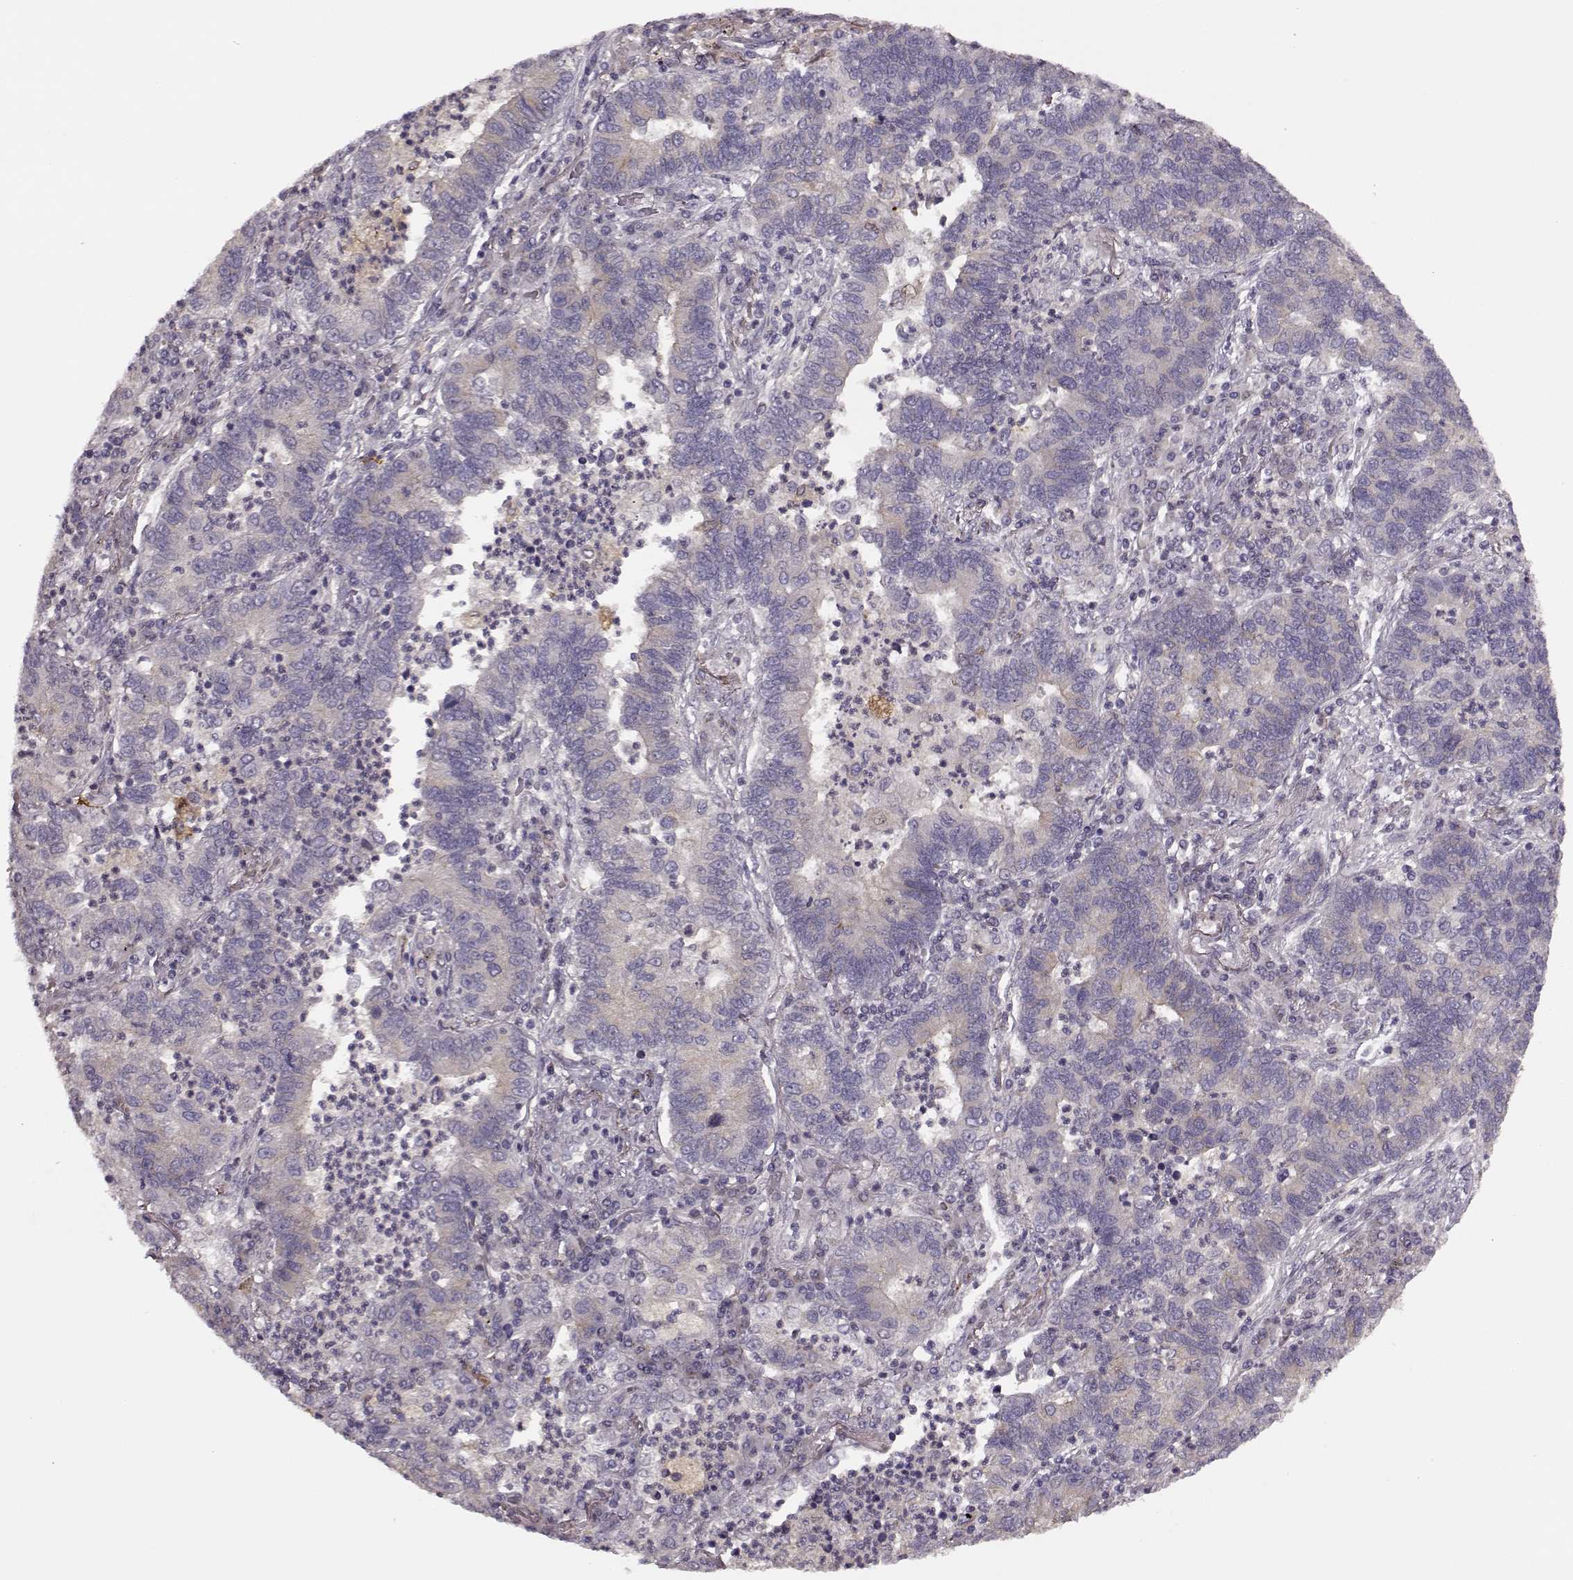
{"staining": {"intensity": "weak", "quantity": "<25%", "location": "cytoplasmic/membranous"}, "tissue": "lung cancer", "cell_type": "Tumor cells", "image_type": "cancer", "snomed": [{"axis": "morphology", "description": "Adenocarcinoma, NOS"}, {"axis": "topography", "description": "Lung"}], "caption": "Histopathology image shows no protein positivity in tumor cells of lung cancer (adenocarcinoma) tissue.", "gene": "MTR", "patient": {"sex": "female", "age": 57}}